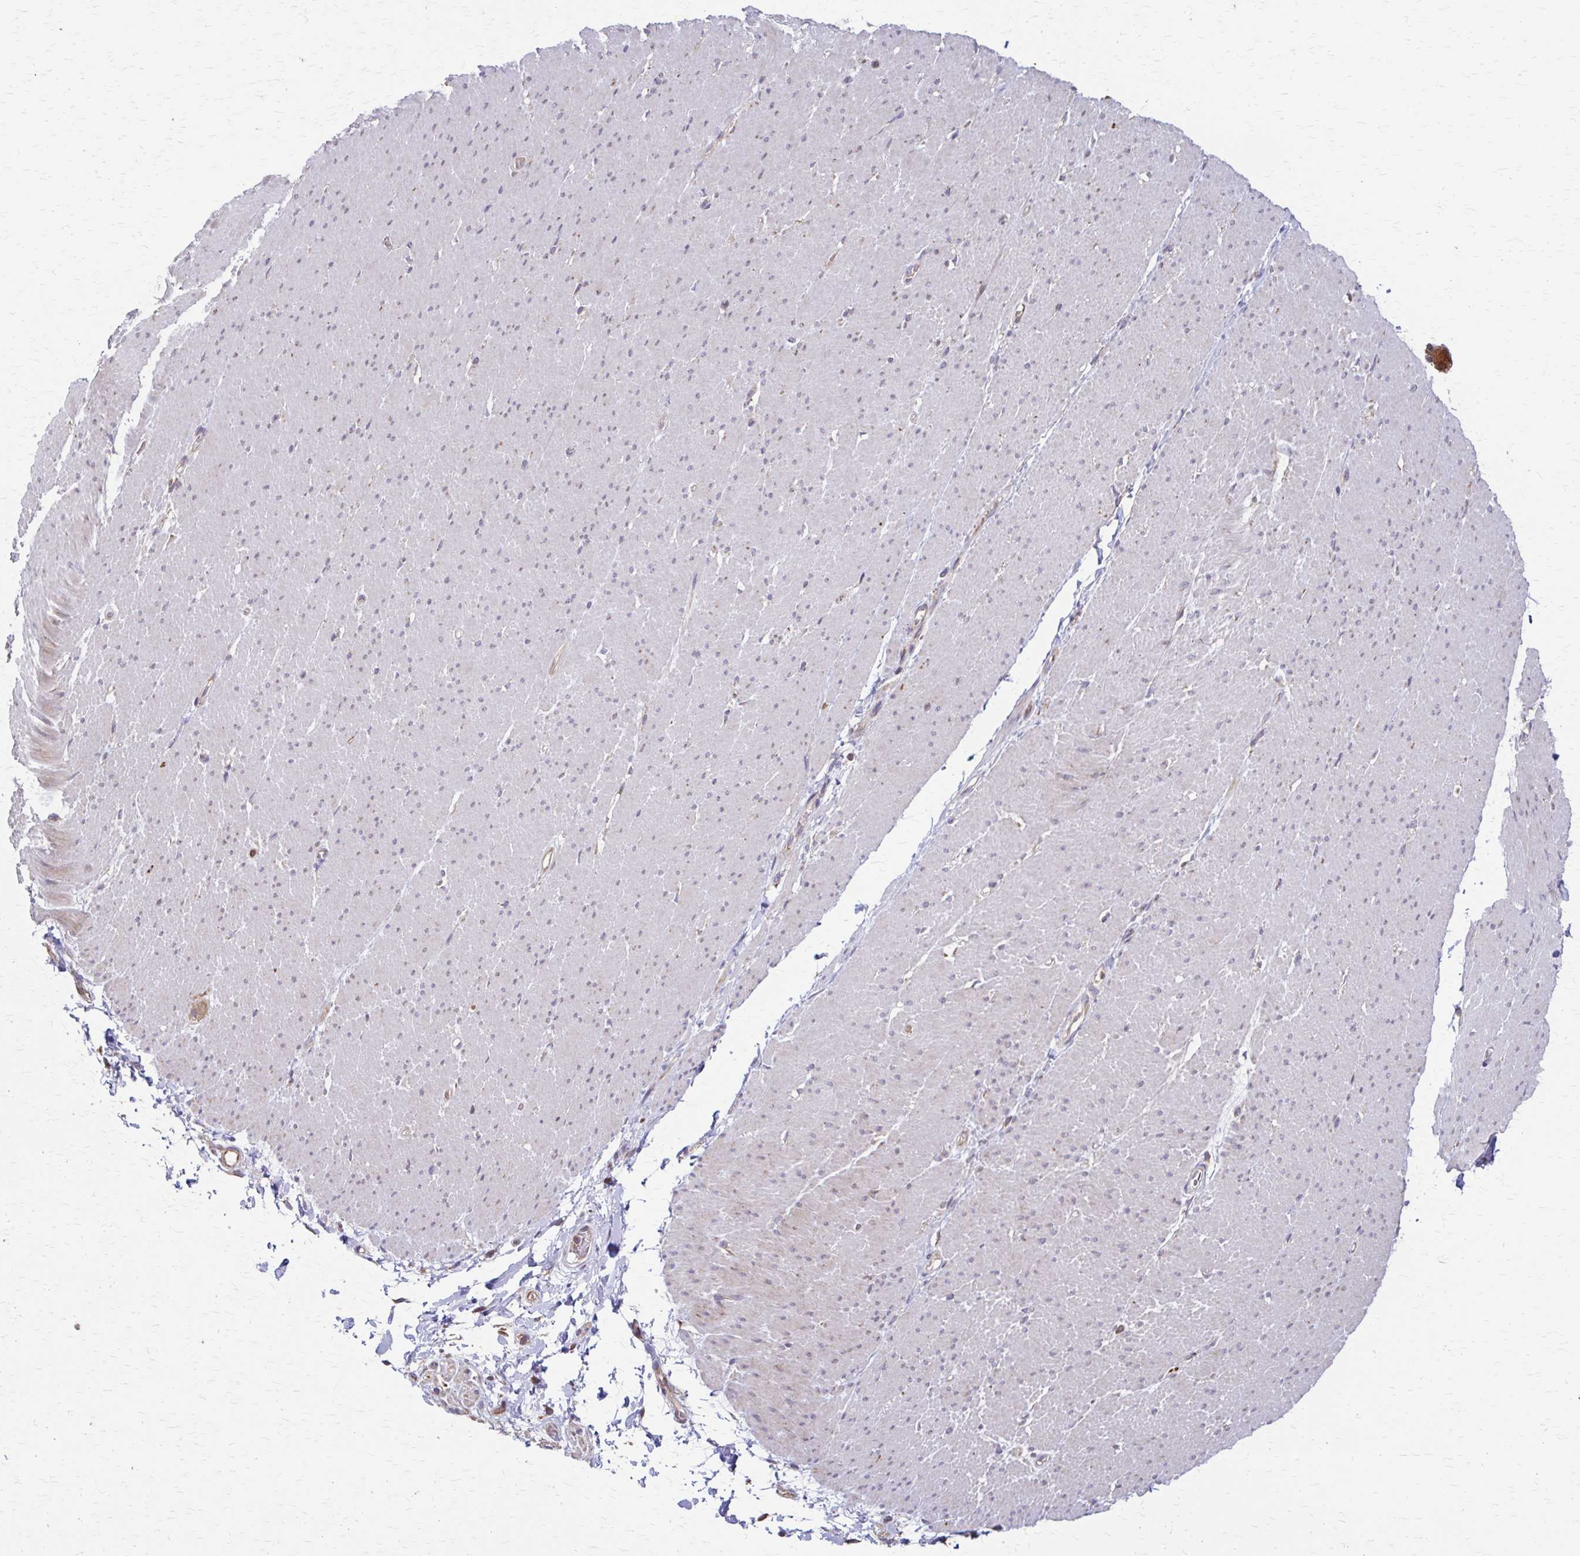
{"staining": {"intensity": "weak", "quantity": "<25%", "location": "cytoplasmic/membranous"}, "tissue": "smooth muscle", "cell_type": "Smooth muscle cells", "image_type": "normal", "snomed": [{"axis": "morphology", "description": "Normal tissue, NOS"}, {"axis": "topography", "description": "Smooth muscle"}, {"axis": "topography", "description": "Rectum"}], "caption": "Human smooth muscle stained for a protein using immunohistochemistry demonstrates no expression in smooth muscle cells.", "gene": "EEF2", "patient": {"sex": "male", "age": 53}}